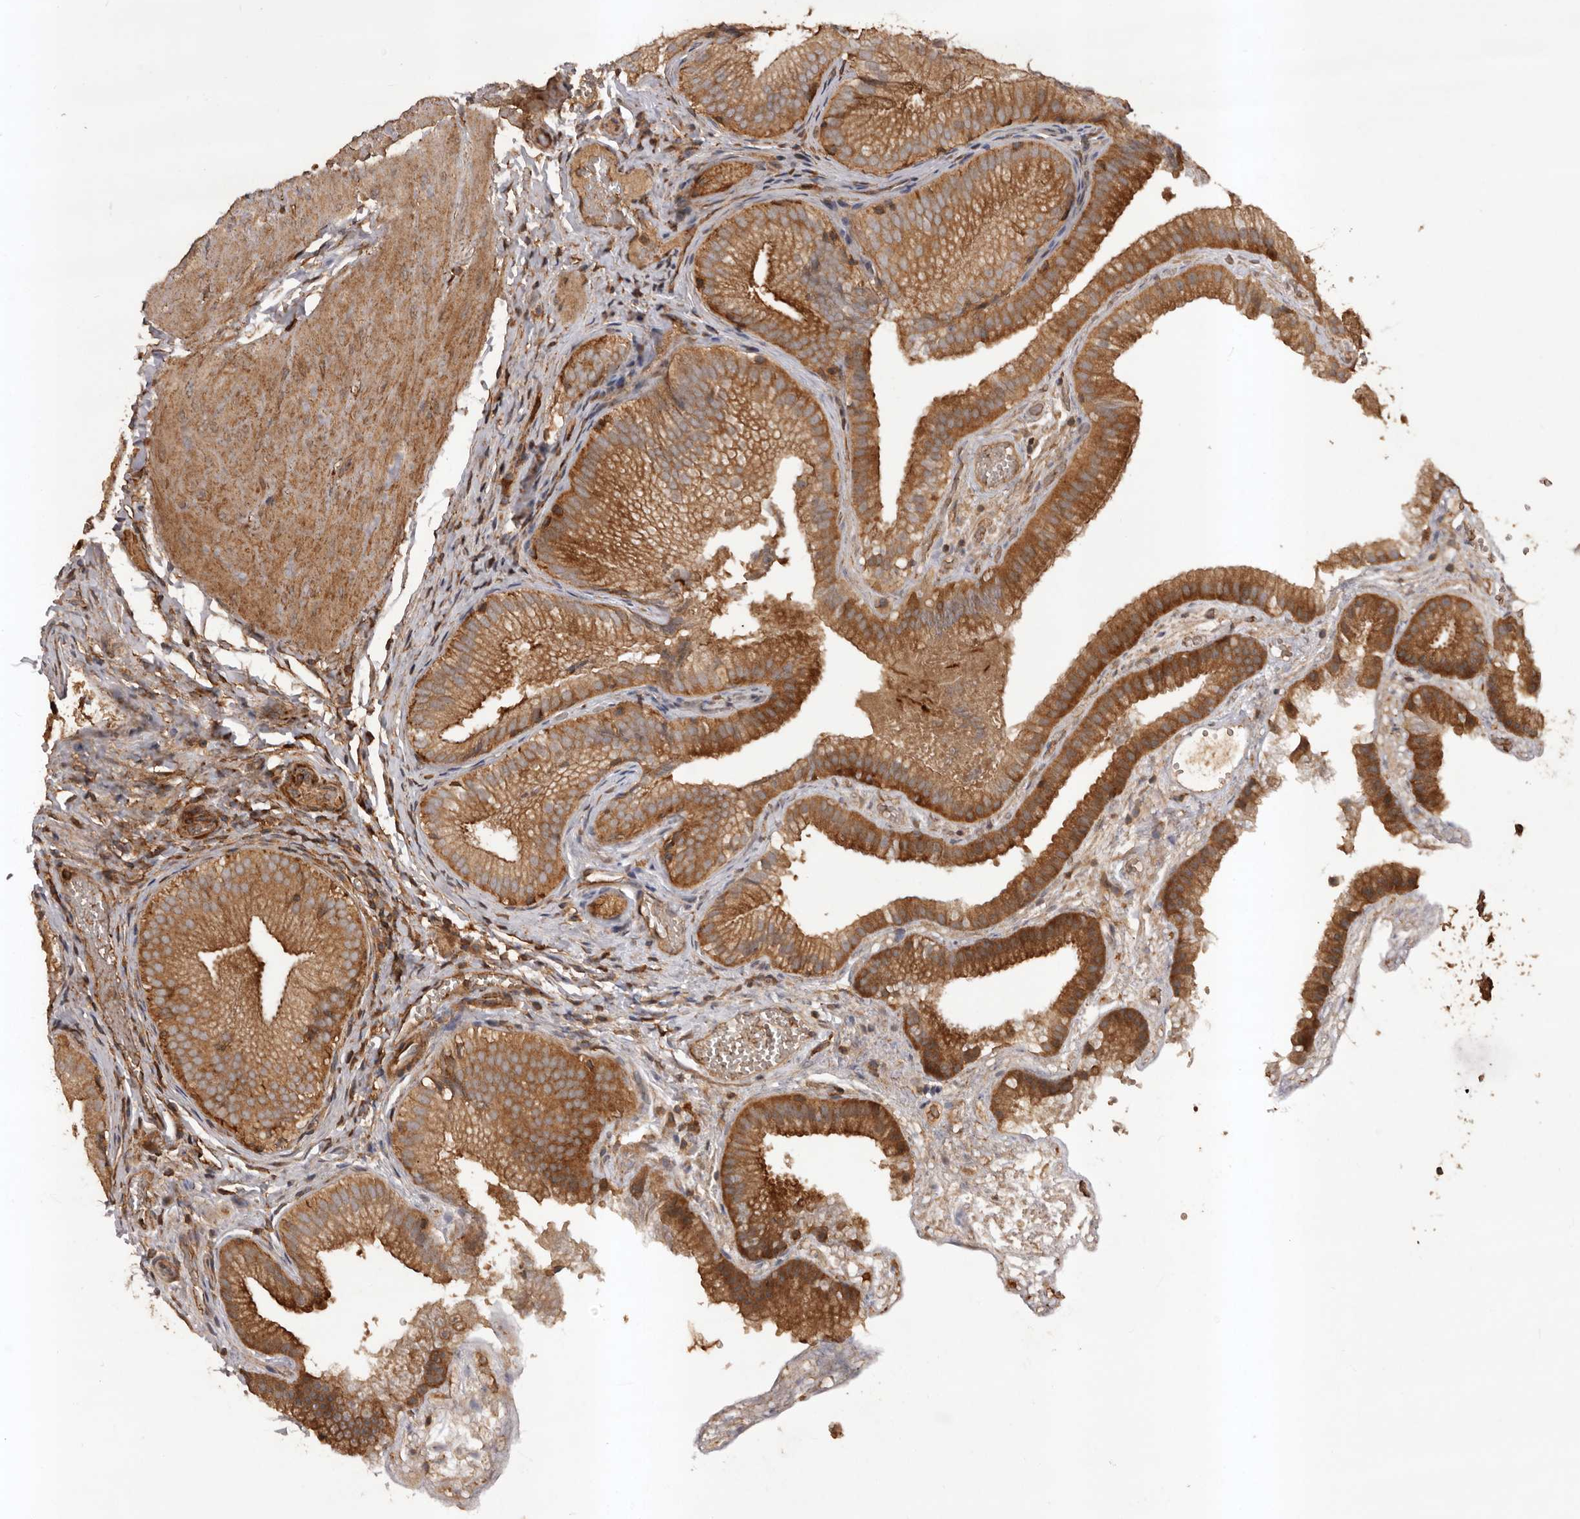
{"staining": {"intensity": "moderate", "quantity": ">75%", "location": "cytoplasmic/membranous"}, "tissue": "gallbladder", "cell_type": "Glandular cells", "image_type": "normal", "snomed": [{"axis": "morphology", "description": "Normal tissue, NOS"}, {"axis": "topography", "description": "Gallbladder"}], "caption": "Immunohistochemical staining of normal gallbladder shows moderate cytoplasmic/membranous protein positivity in approximately >75% of glandular cells.", "gene": "SLC22A3", "patient": {"sex": "female", "age": 30}}